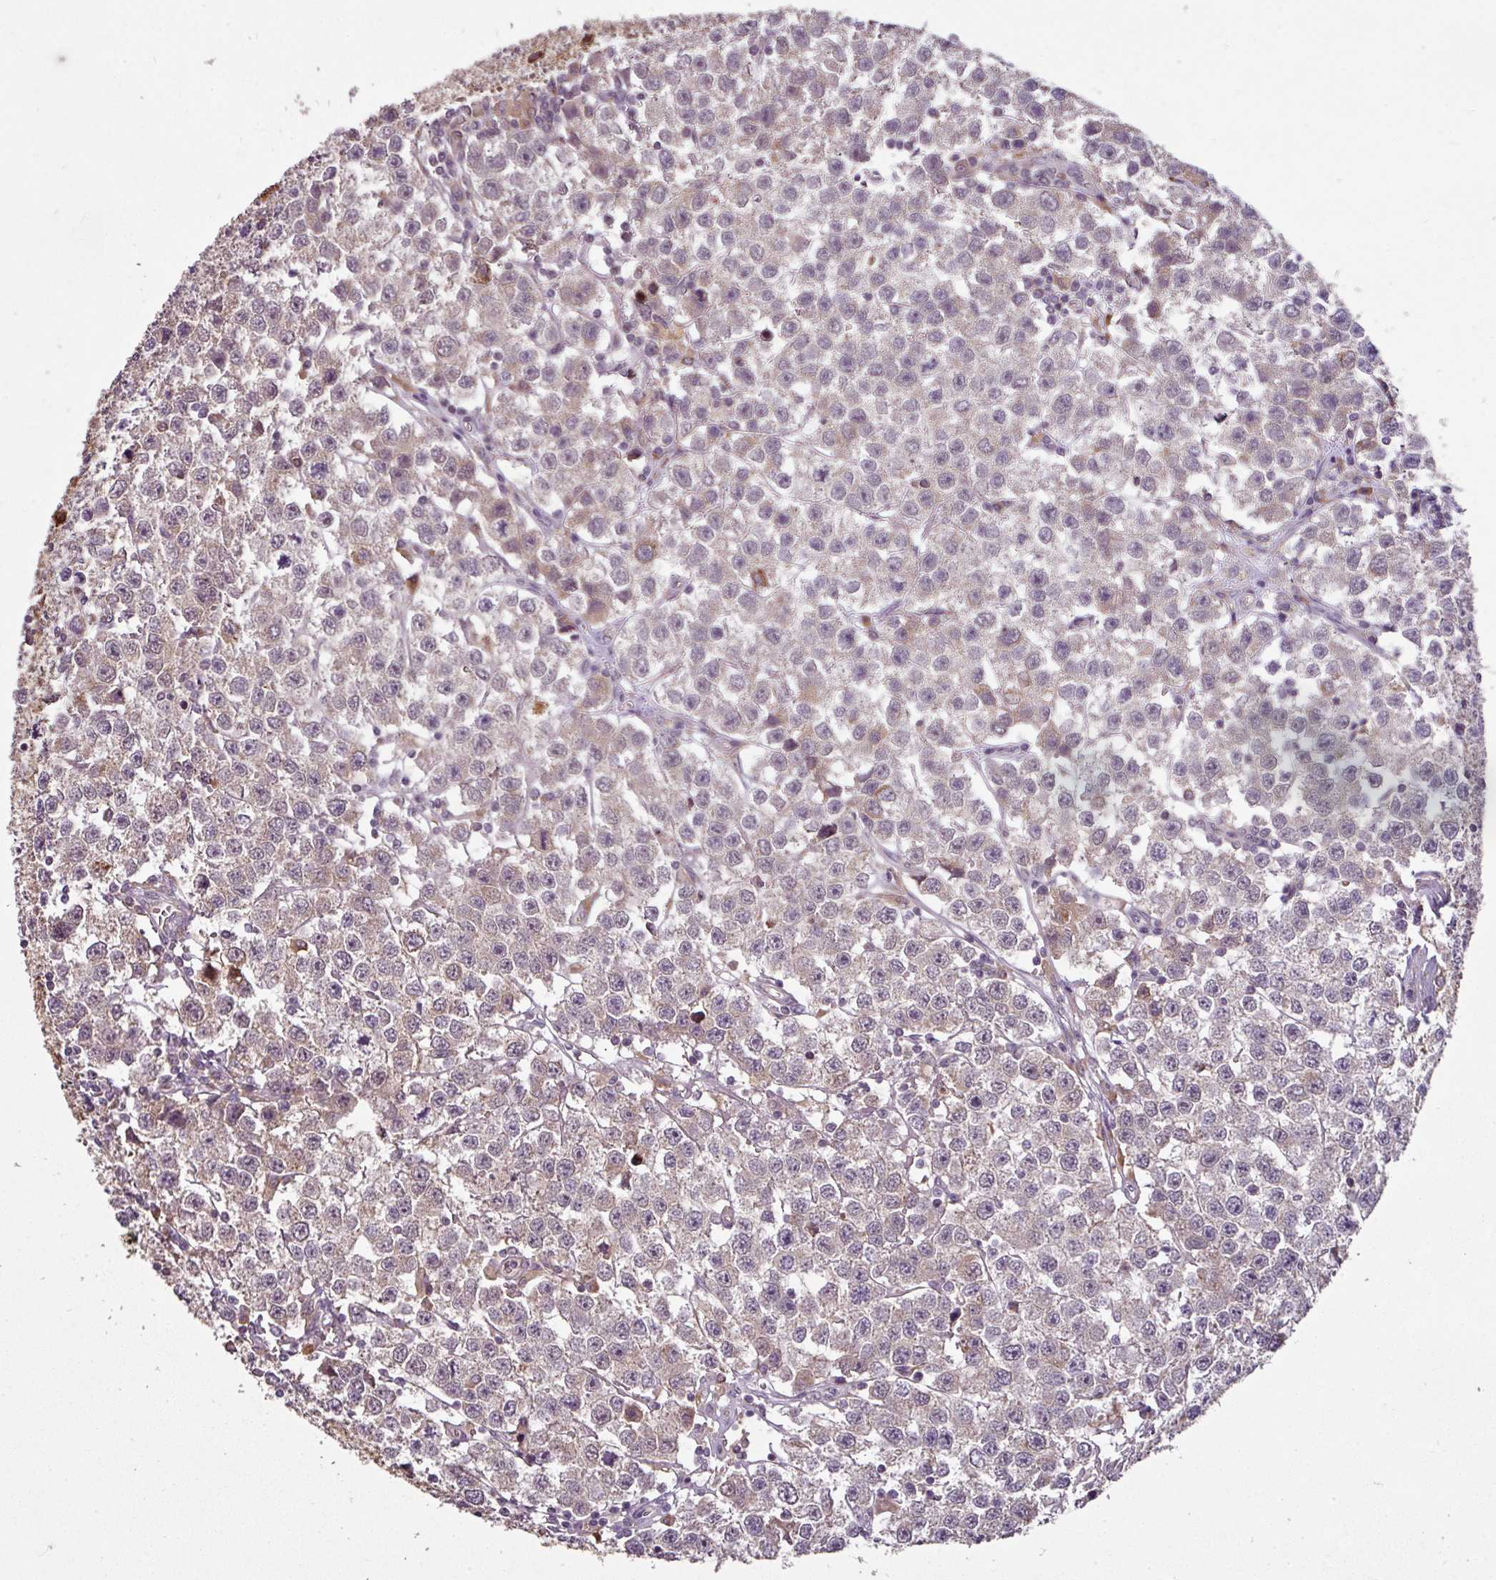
{"staining": {"intensity": "weak", "quantity": "<25%", "location": "cytoplasmic/membranous"}, "tissue": "testis cancer", "cell_type": "Tumor cells", "image_type": "cancer", "snomed": [{"axis": "morphology", "description": "Seminoma, NOS"}, {"axis": "topography", "description": "Testis"}], "caption": "DAB (3,3'-diaminobenzidine) immunohistochemical staining of testis seminoma reveals no significant positivity in tumor cells. Nuclei are stained in blue.", "gene": "SPCS3", "patient": {"sex": "male", "age": 34}}